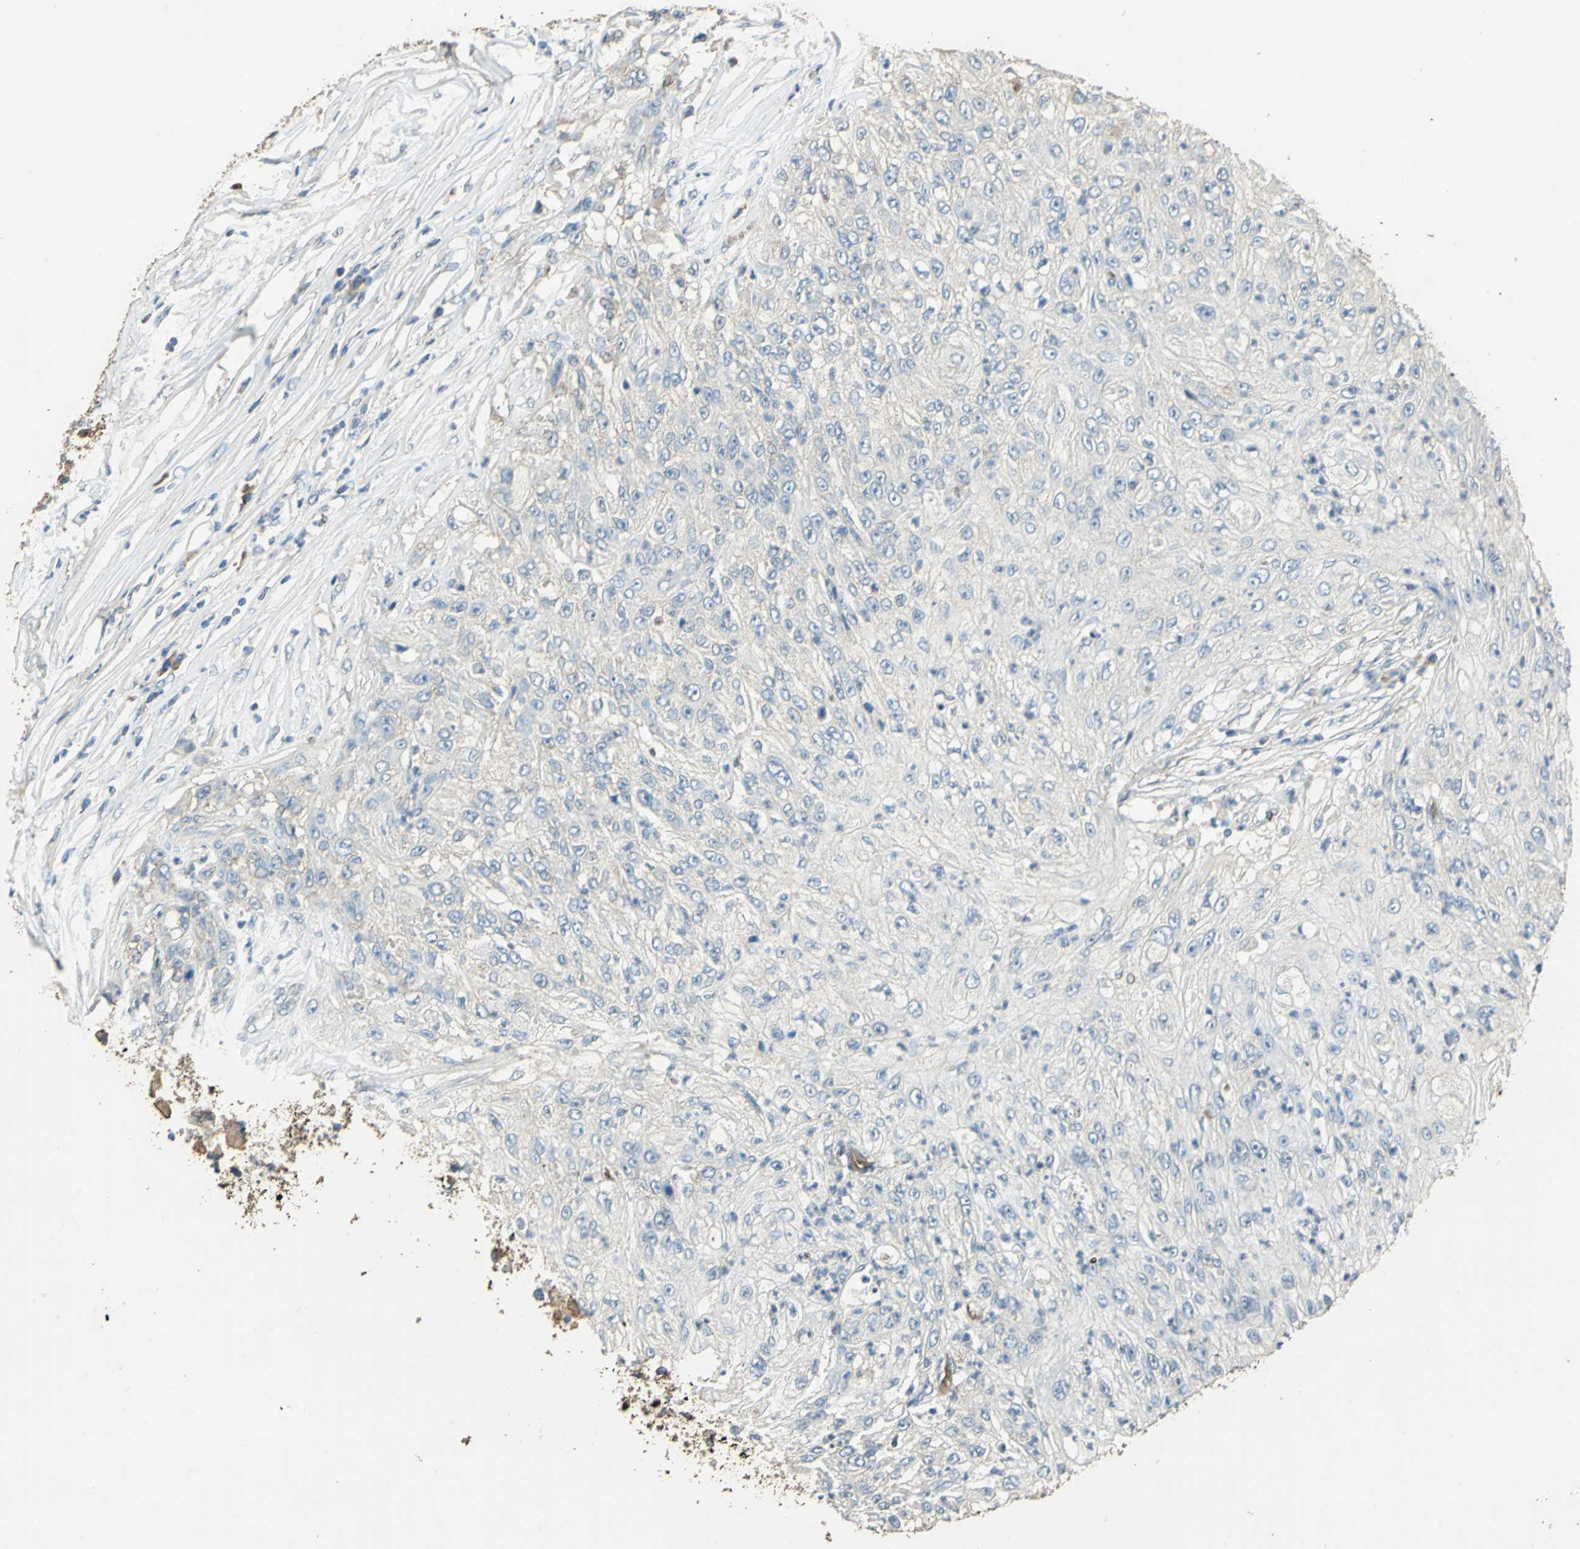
{"staining": {"intensity": "negative", "quantity": "none", "location": "none"}, "tissue": "lung cancer", "cell_type": "Tumor cells", "image_type": "cancer", "snomed": [{"axis": "morphology", "description": "Inflammation, NOS"}, {"axis": "morphology", "description": "Squamous cell carcinoma, NOS"}, {"axis": "topography", "description": "Lymph node"}, {"axis": "topography", "description": "Soft tissue"}, {"axis": "topography", "description": "Lung"}], "caption": "The micrograph reveals no staining of tumor cells in lung cancer (squamous cell carcinoma).", "gene": "TRAPPC2", "patient": {"sex": "male", "age": 66}}